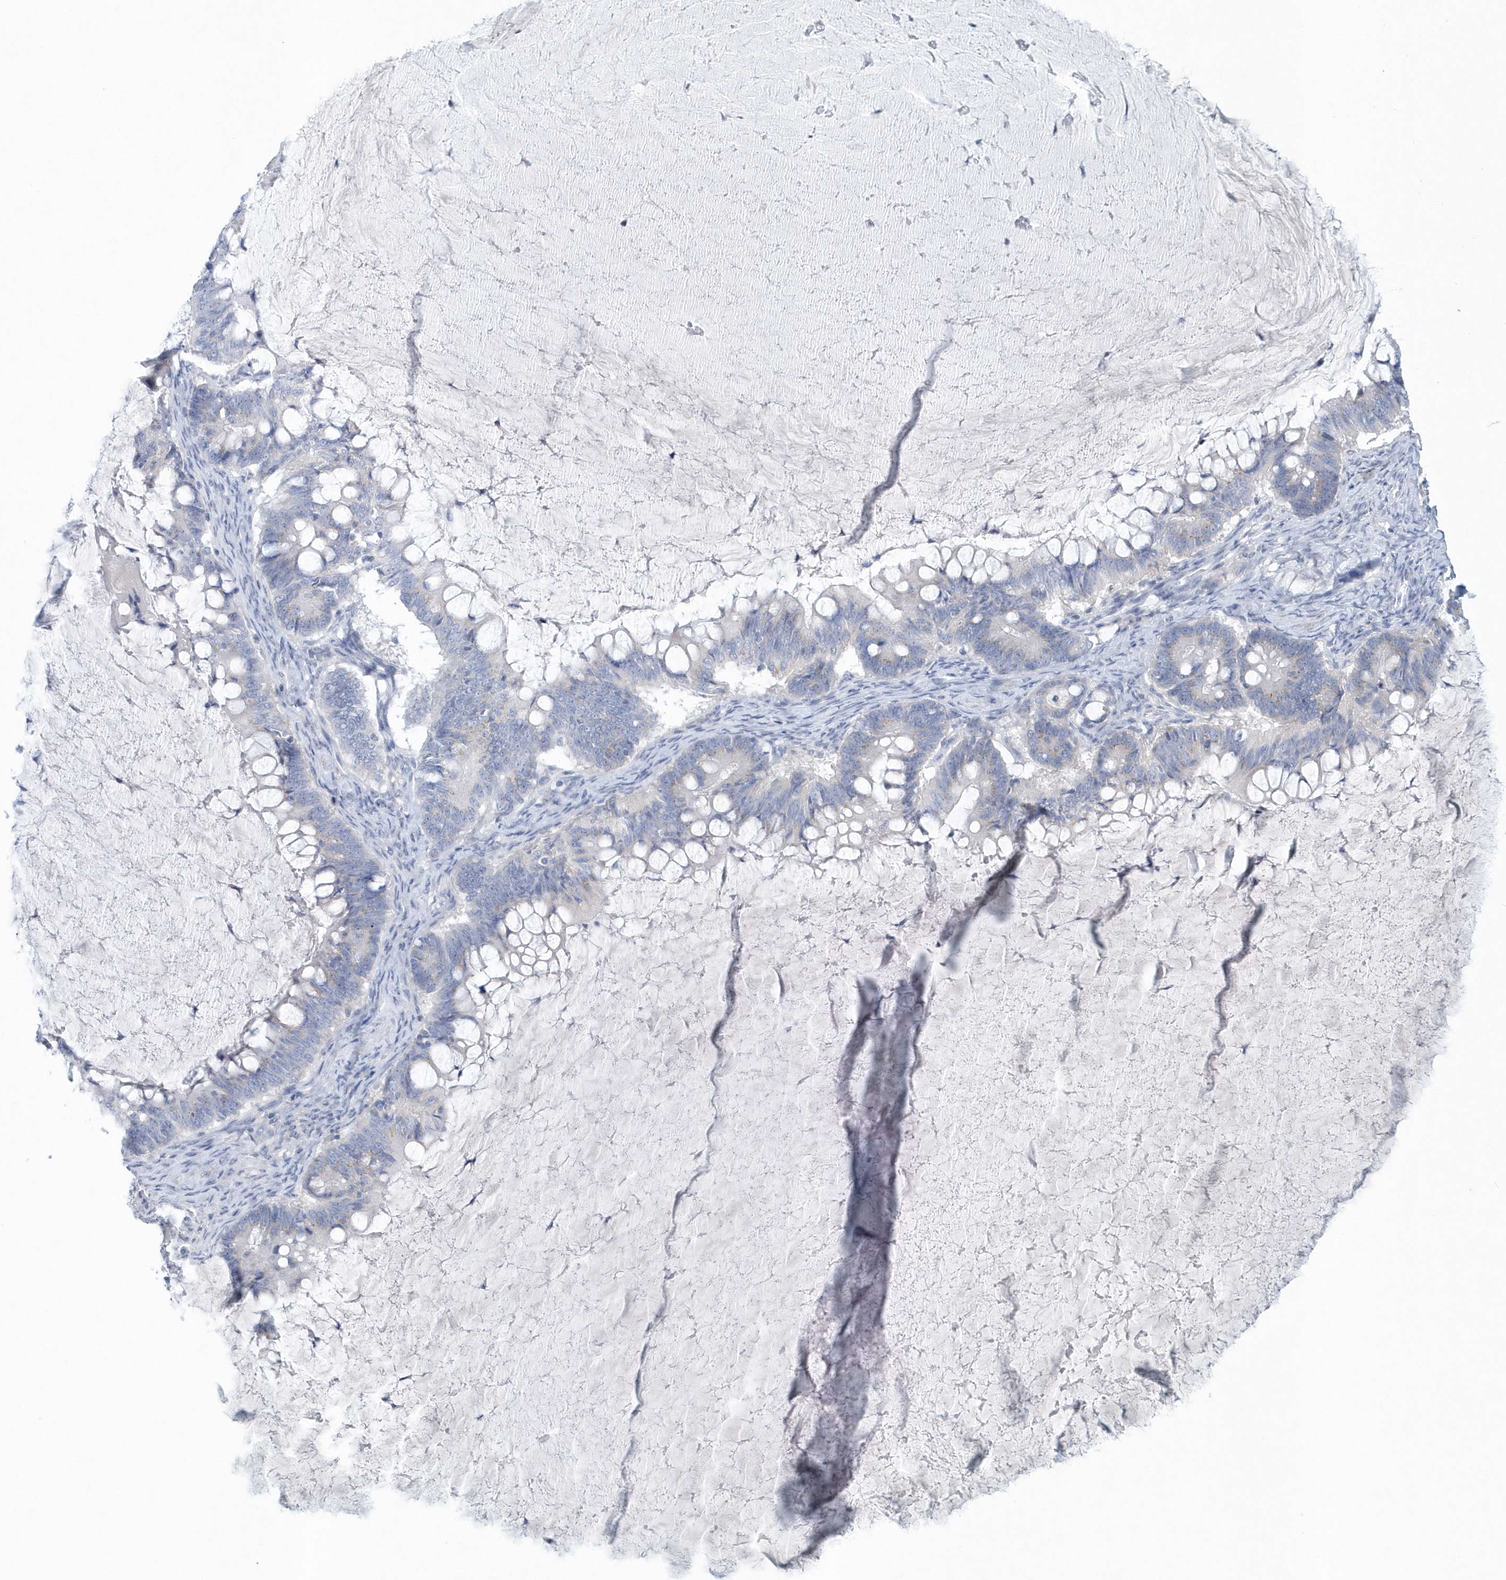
{"staining": {"intensity": "negative", "quantity": "none", "location": "none"}, "tissue": "ovarian cancer", "cell_type": "Tumor cells", "image_type": "cancer", "snomed": [{"axis": "morphology", "description": "Cystadenocarcinoma, mucinous, NOS"}, {"axis": "topography", "description": "Ovary"}], "caption": "The immunohistochemistry (IHC) image has no significant positivity in tumor cells of mucinous cystadenocarcinoma (ovarian) tissue.", "gene": "SPATA18", "patient": {"sex": "female", "age": 61}}